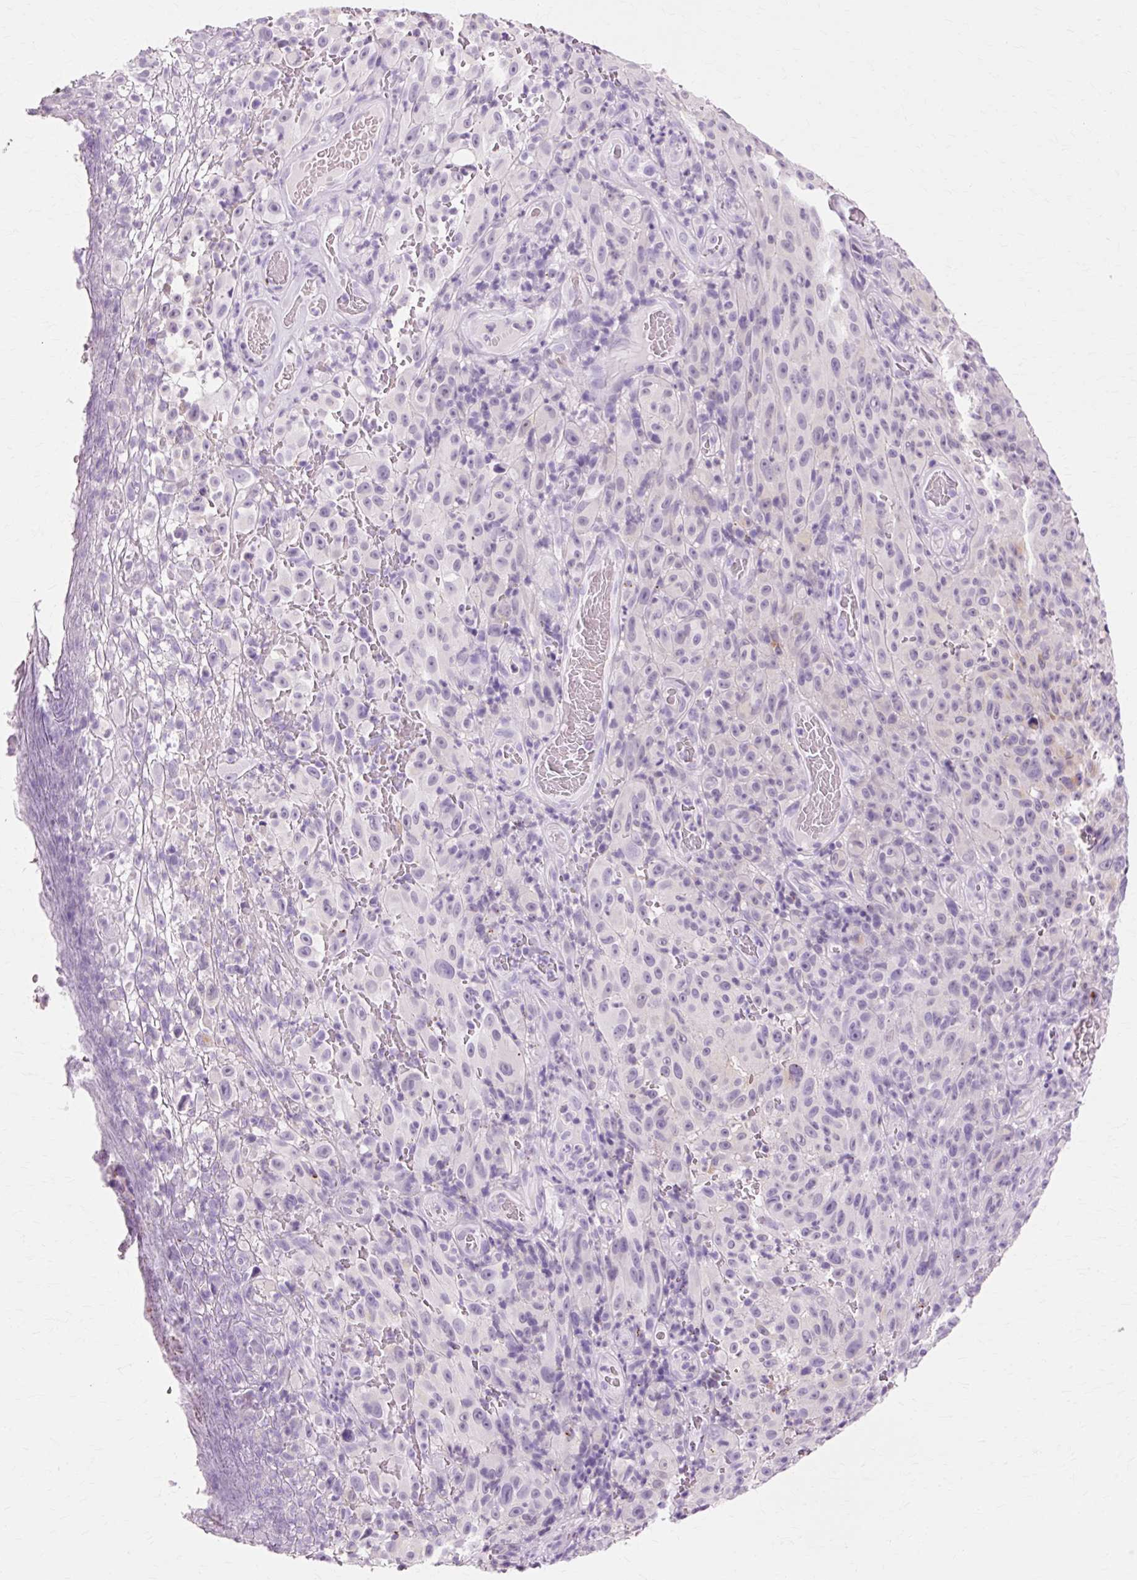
{"staining": {"intensity": "negative", "quantity": "none", "location": "none"}, "tissue": "melanoma", "cell_type": "Tumor cells", "image_type": "cancer", "snomed": [{"axis": "morphology", "description": "Malignant melanoma, NOS"}, {"axis": "topography", "description": "Skin"}], "caption": "DAB immunohistochemical staining of human malignant melanoma shows no significant positivity in tumor cells. Nuclei are stained in blue.", "gene": "VN1R2", "patient": {"sex": "female", "age": 82}}